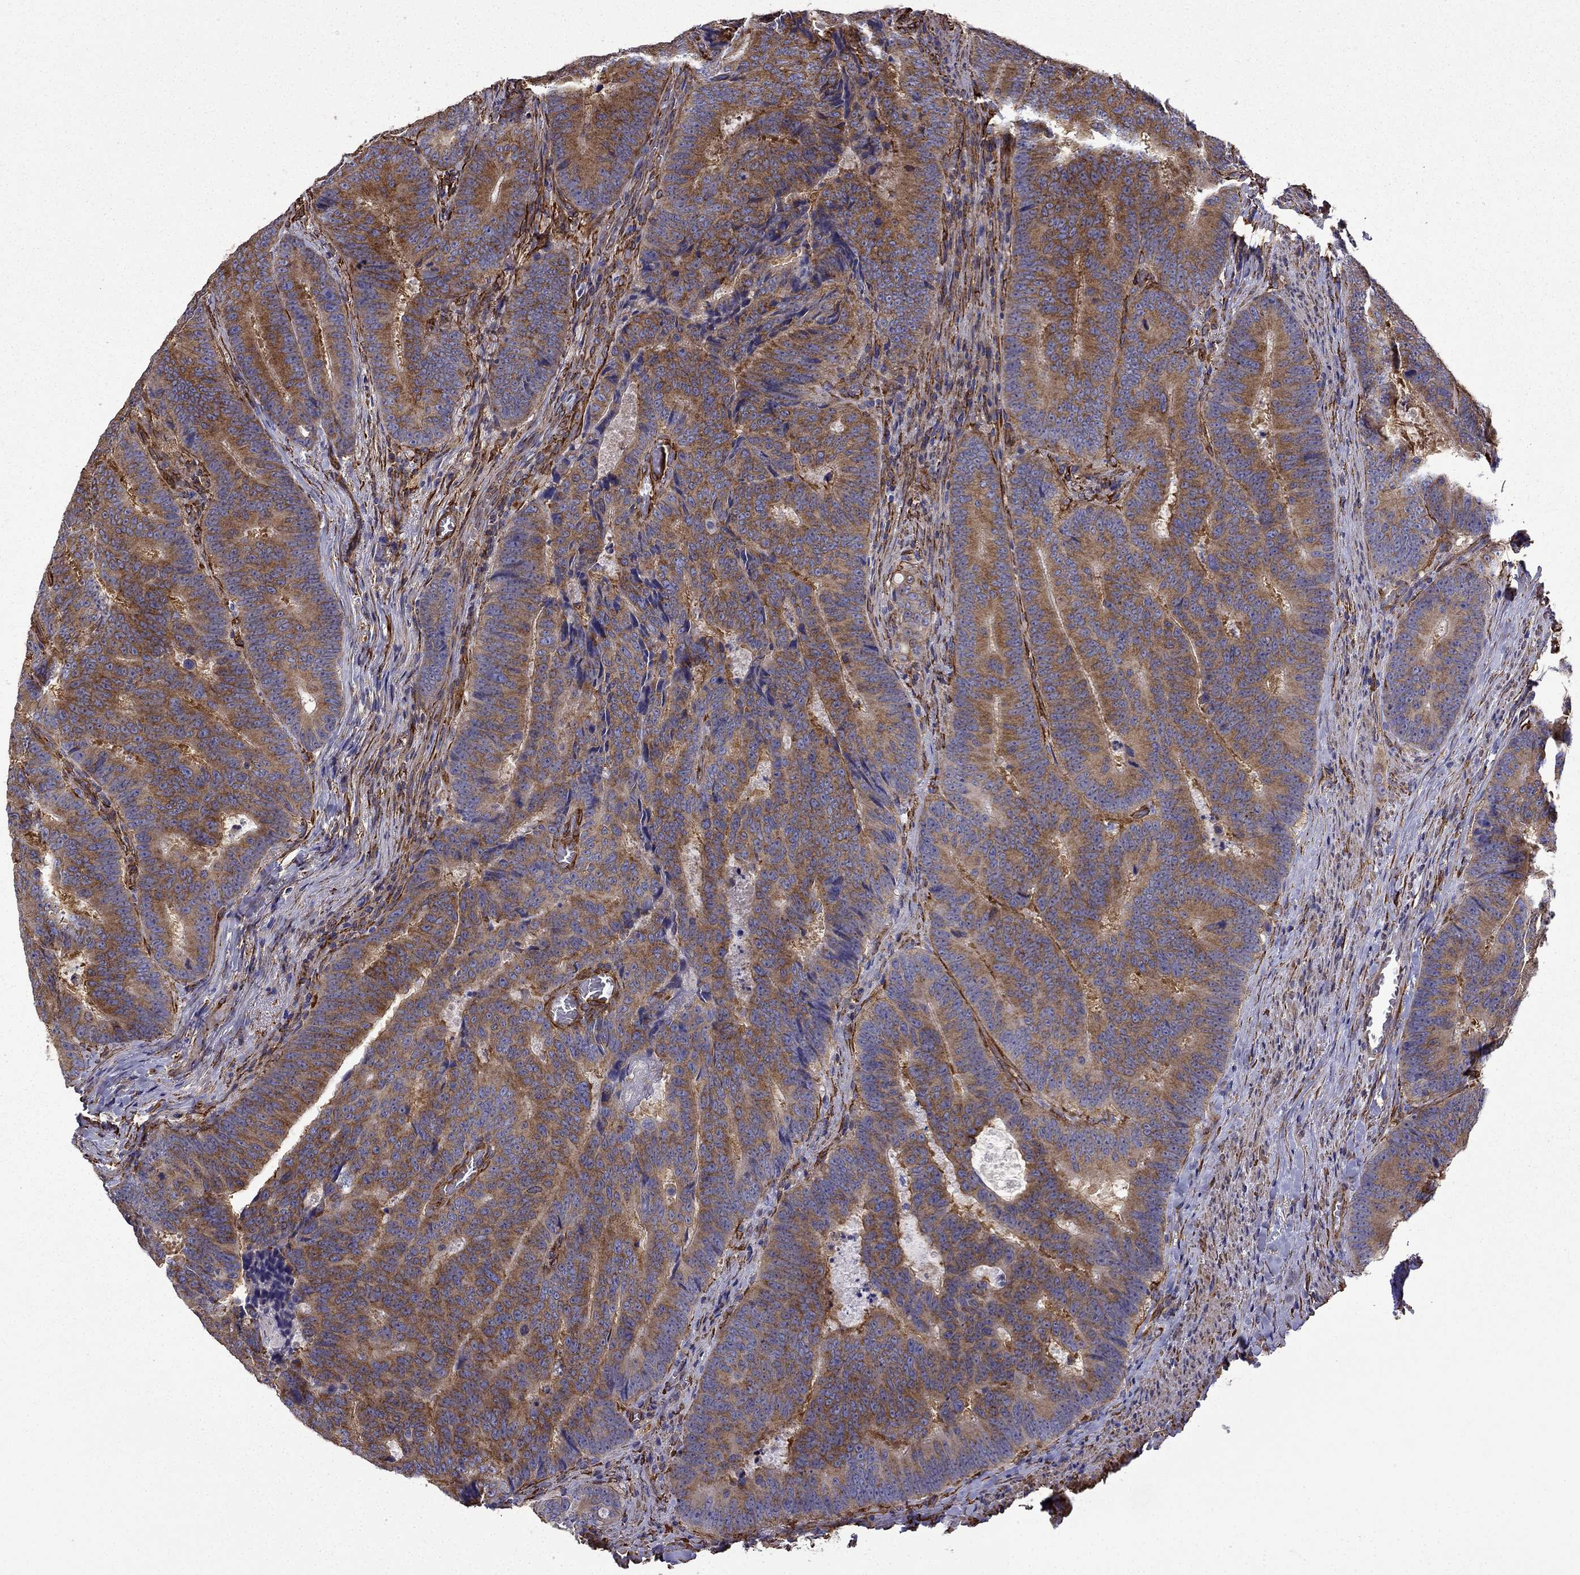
{"staining": {"intensity": "strong", "quantity": ">75%", "location": "cytoplasmic/membranous"}, "tissue": "colorectal cancer", "cell_type": "Tumor cells", "image_type": "cancer", "snomed": [{"axis": "morphology", "description": "Adenocarcinoma, NOS"}, {"axis": "topography", "description": "Colon"}], "caption": "Protein analysis of adenocarcinoma (colorectal) tissue reveals strong cytoplasmic/membranous positivity in about >75% of tumor cells. Ihc stains the protein in brown and the nuclei are stained blue.", "gene": "MAP4", "patient": {"sex": "female", "age": 82}}